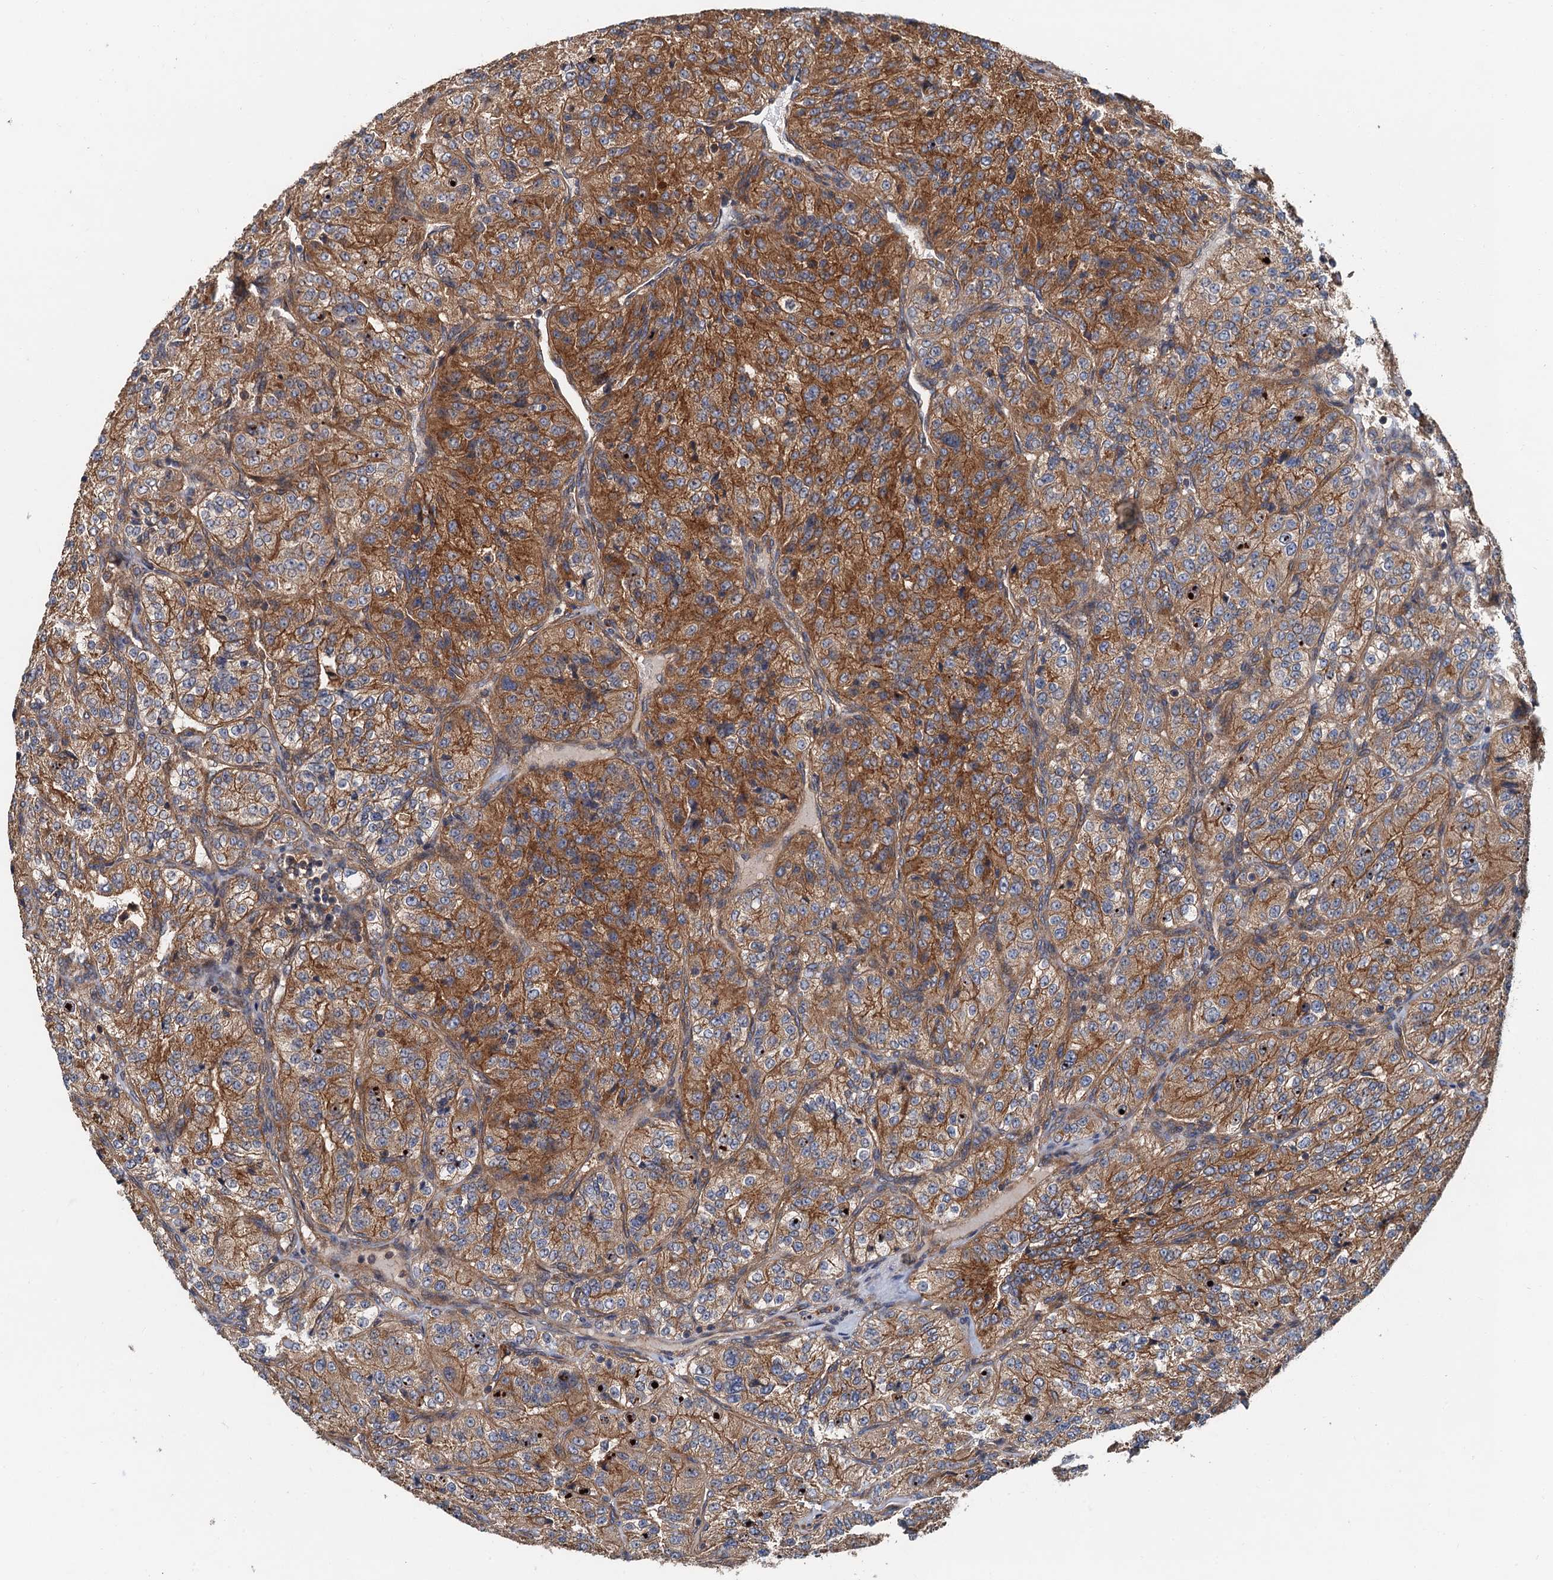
{"staining": {"intensity": "strong", "quantity": "25%-75%", "location": "cytoplasmic/membranous"}, "tissue": "renal cancer", "cell_type": "Tumor cells", "image_type": "cancer", "snomed": [{"axis": "morphology", "description": "Adenocarcinoma, NOS"}, {"axis": "topography", "description": "Kidney"}], "caption": "DAB immunohistochemical staining of renal adenocarcinoma displays strong cytoplasmic/membranous protein expression in about 25%-75% of tumor cells.", "gene": "COG3", "patient": {"sex": "female", "age": 63}}